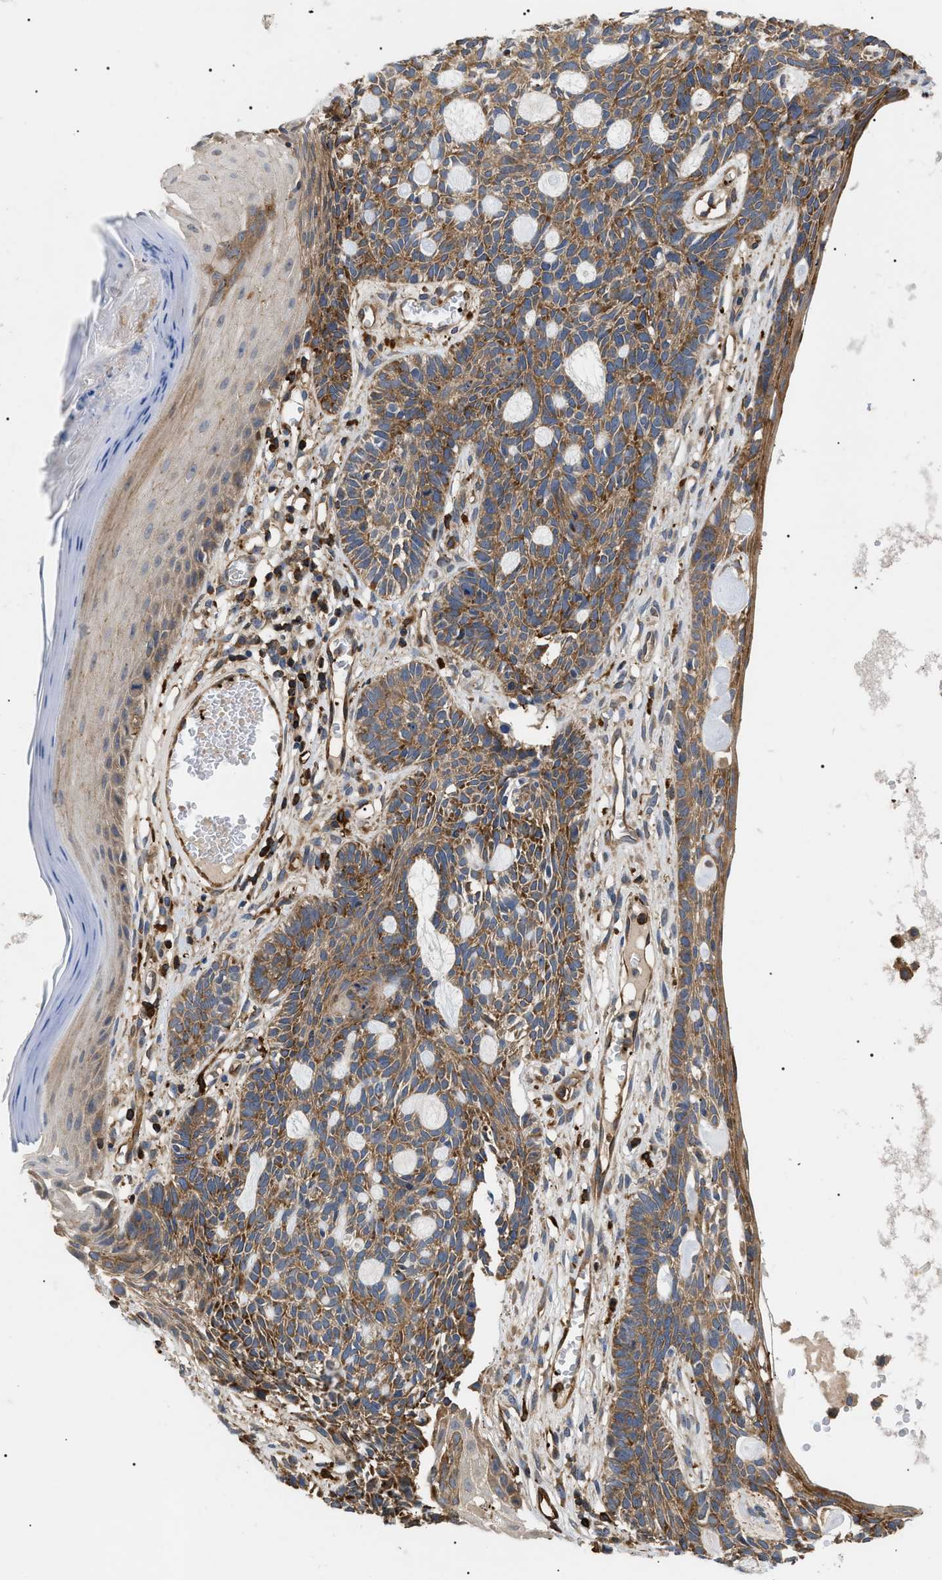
{"staining": {"intensity": "moderate", "quantity": ">75%", "location": "cytoplasmic/membranous"}, "tissue": "skin cancer", "cell_type": "Tumor cells", "image_type": "cancer", "snomed": [{"axis": "morphology", "description": "Basal cell carcinoma"}, {"axis": "topography", "description": "Skin"}], "caption": "Protein staining exhibits moderate cytoplasmic/membranous positivity in approximately >75% of tumor cells in skin cancer (basal cell carcinoma).", "gene": "TMTC4", "patient": {"sex": "male", "age": 67}}